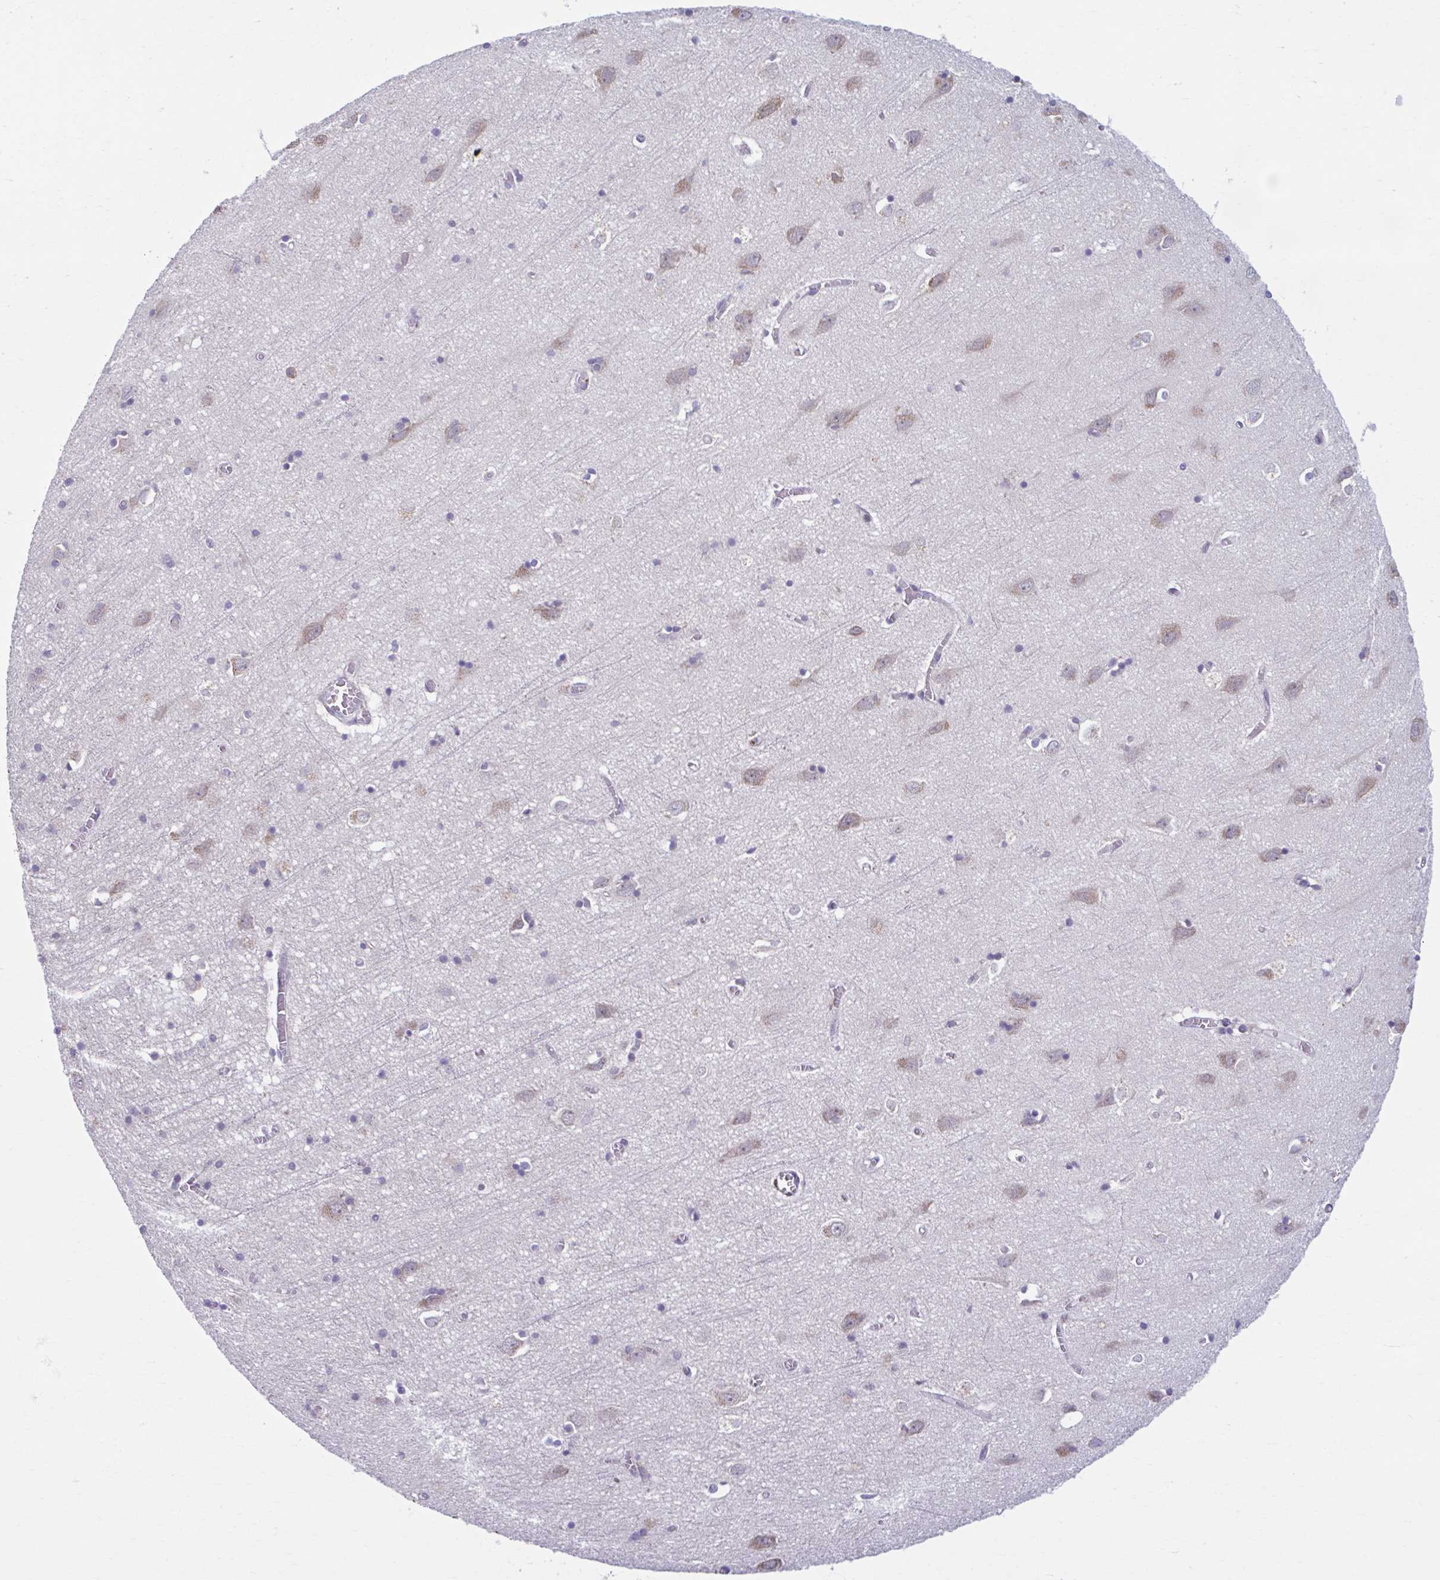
{"staining": {"intensity": "negative", "quantity": "none", "location": "none"}, "tissue": "cerebral cortex", "cell_type": "Endothelial cells", "image_type": "normal", "snomed": [{"axis": "morphology", "description": "Normal tissue, NOS"}, {"axis": "topography", "description": "Cerebral cortex"}], "caption": "There is no significant positivity in endothelial cells of cerebral cortex. (DAB (3,3'-diaminobenzidine) immunohistochemistry (IHC) visualized using brightfield microscopy, high magnification).", "gene": "ADAT3", "patient": {"sex": "male", "age": 70}}